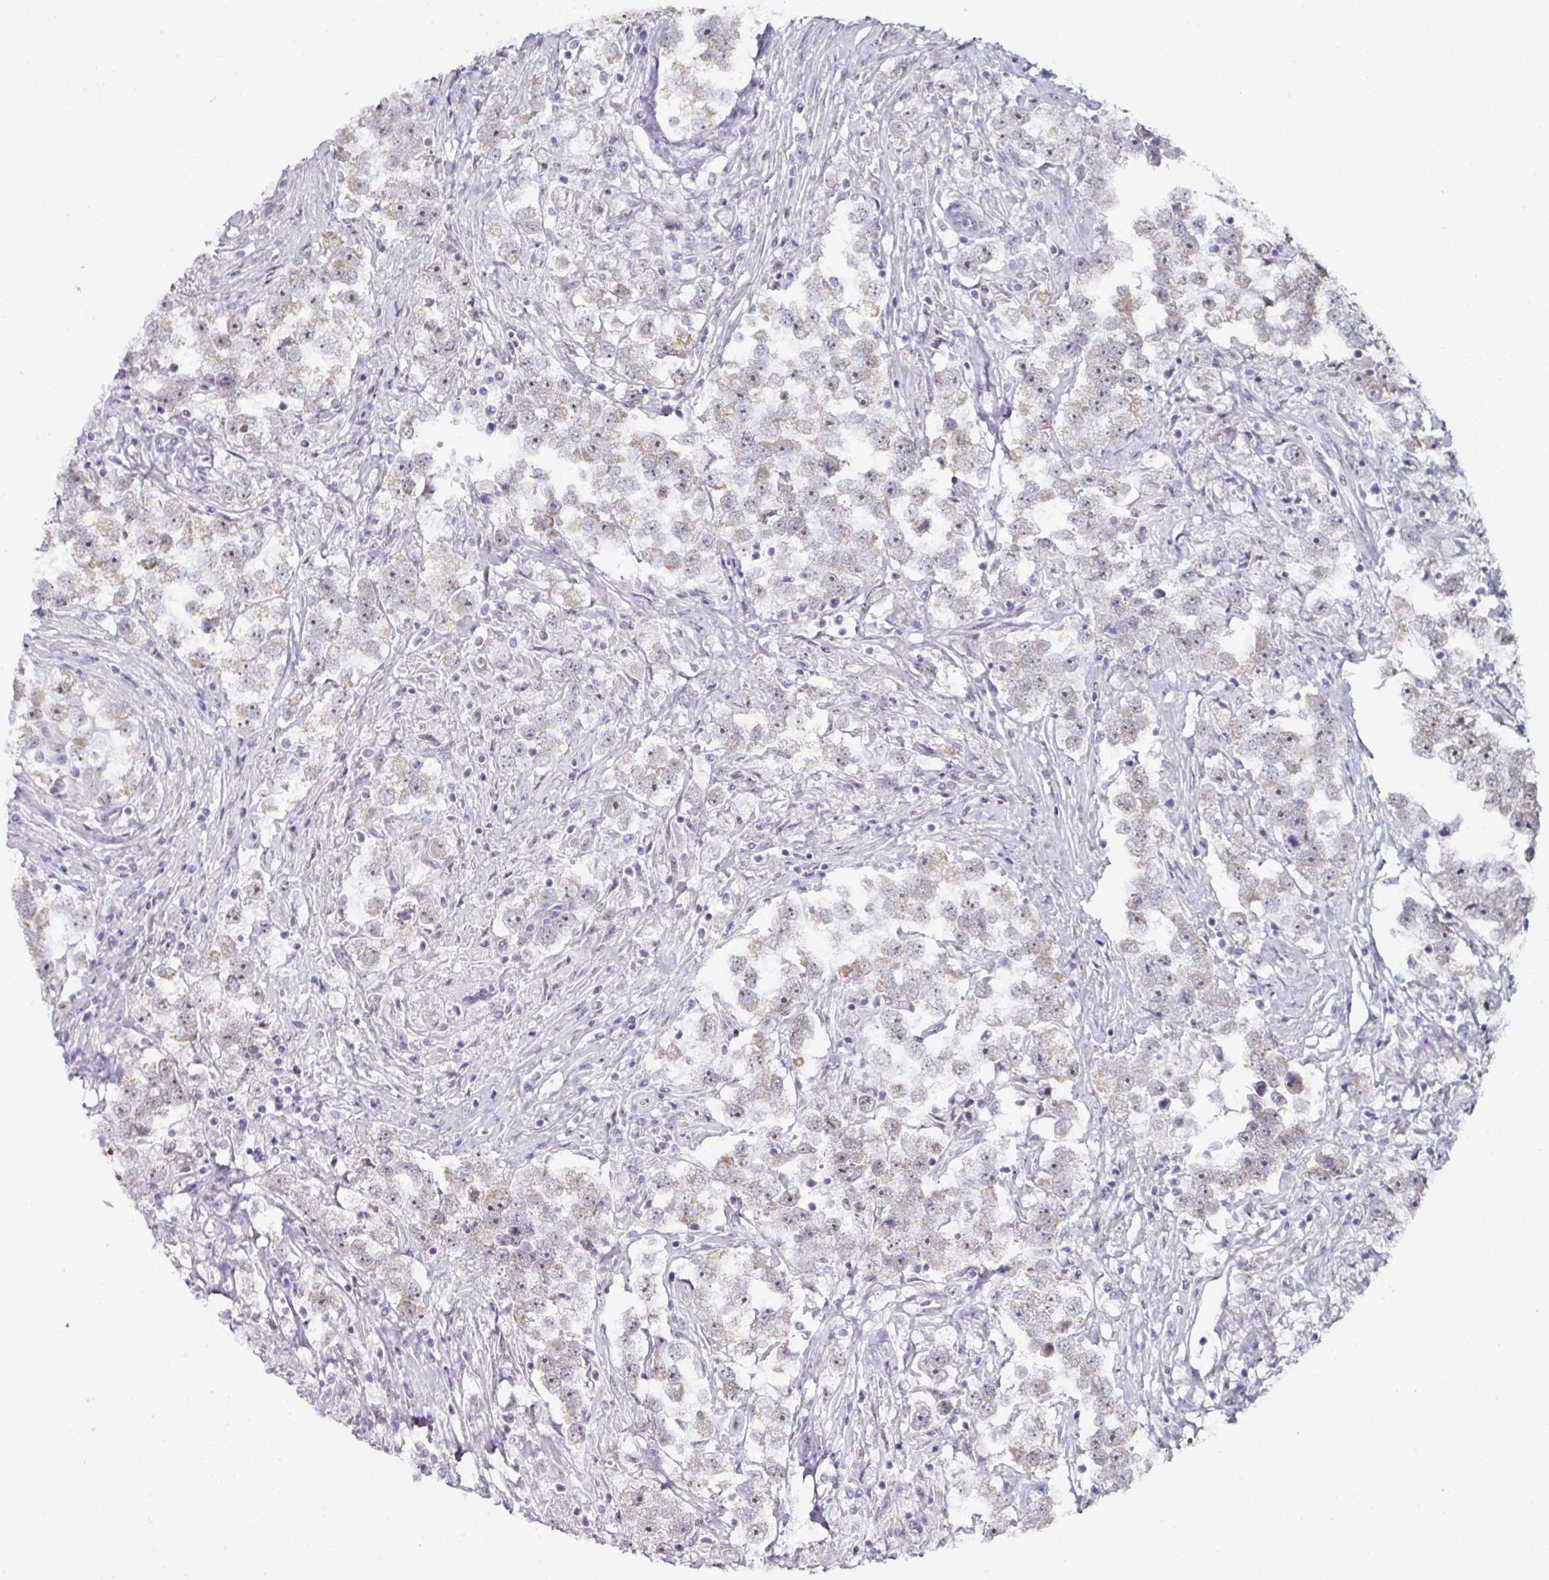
{"staining": {"intensity": "moderate", "quantity": "<25%", "location": "cytoplasmic/membranous"}, "tissue": "testis cancer", "cell_type": "Tumor cells", "image_type": "cancer", "snomed": [{"axis": "morphology", "description": "Seminoma, NOS"}, {"axis": "topography", "description": "Testis"}], "caption": "High-magnification brightfield microscopy of seminoma (testis) stained with DAB (brown) and counterstained with hematoxylin (blue). tumor cells exhibit moderate cytoplasmic/membranous expression is identified in approximately<25% of cells.", "gene": "NACC2", "patient": {"sex": "male", "age": 46}}